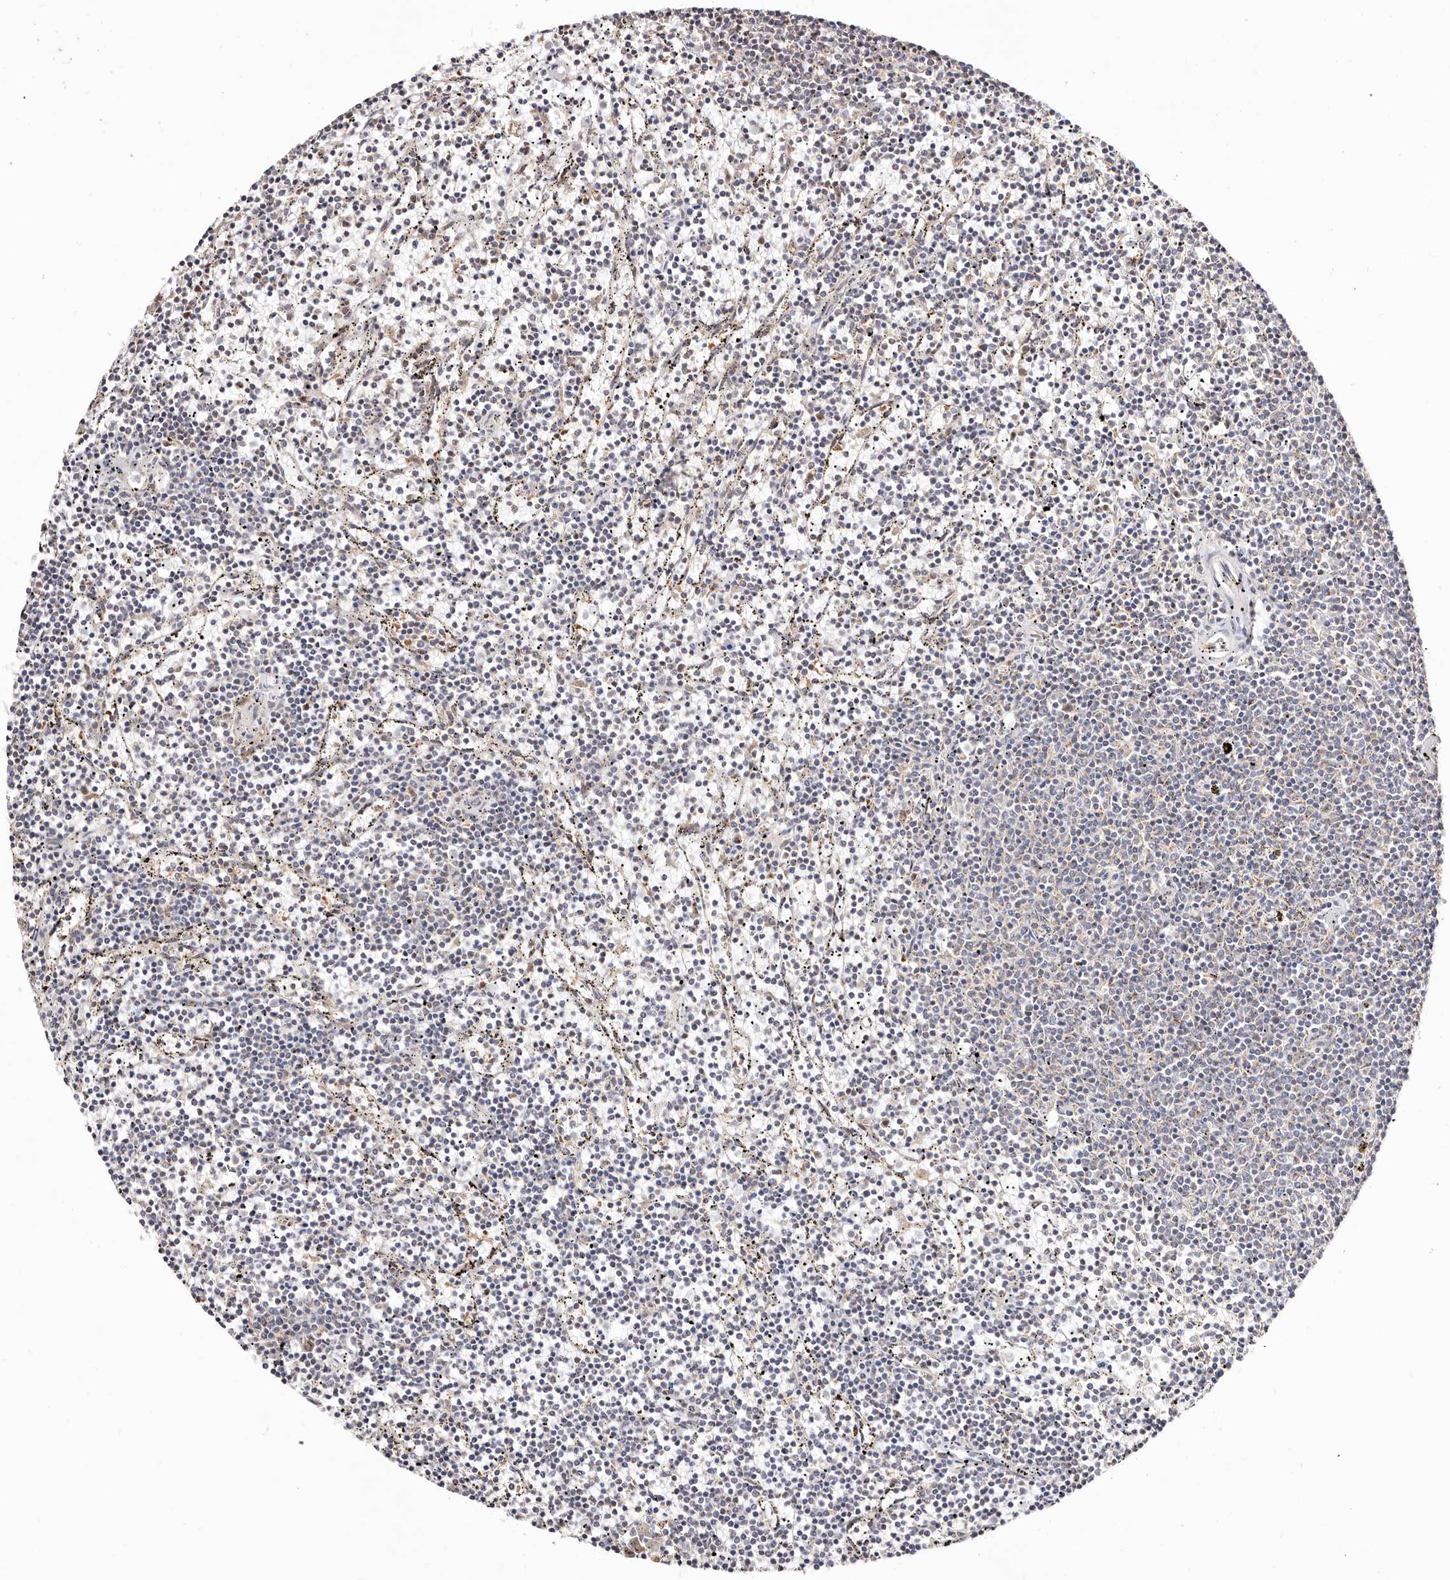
{"staining": {"intensity": "negative", "quantity": "none", "location": "none"}, "tissue": "lymphoma", "cell_type": "Tumor cells", "image_type": "cancer", "snomed": [{"axis": "morphology", "description": "Malignant lymphoma, non-Hodgkin's type, Low grade"}, {"axis": "topography", "description": "Spleen"}], "caption": "A micrograph of human low-grade malignant lymphoma, non-Hodgkin's type is negative for staining in tumor cells.", "gene": "MAPK6", "patient": {"sex": "female", "age": 50}}